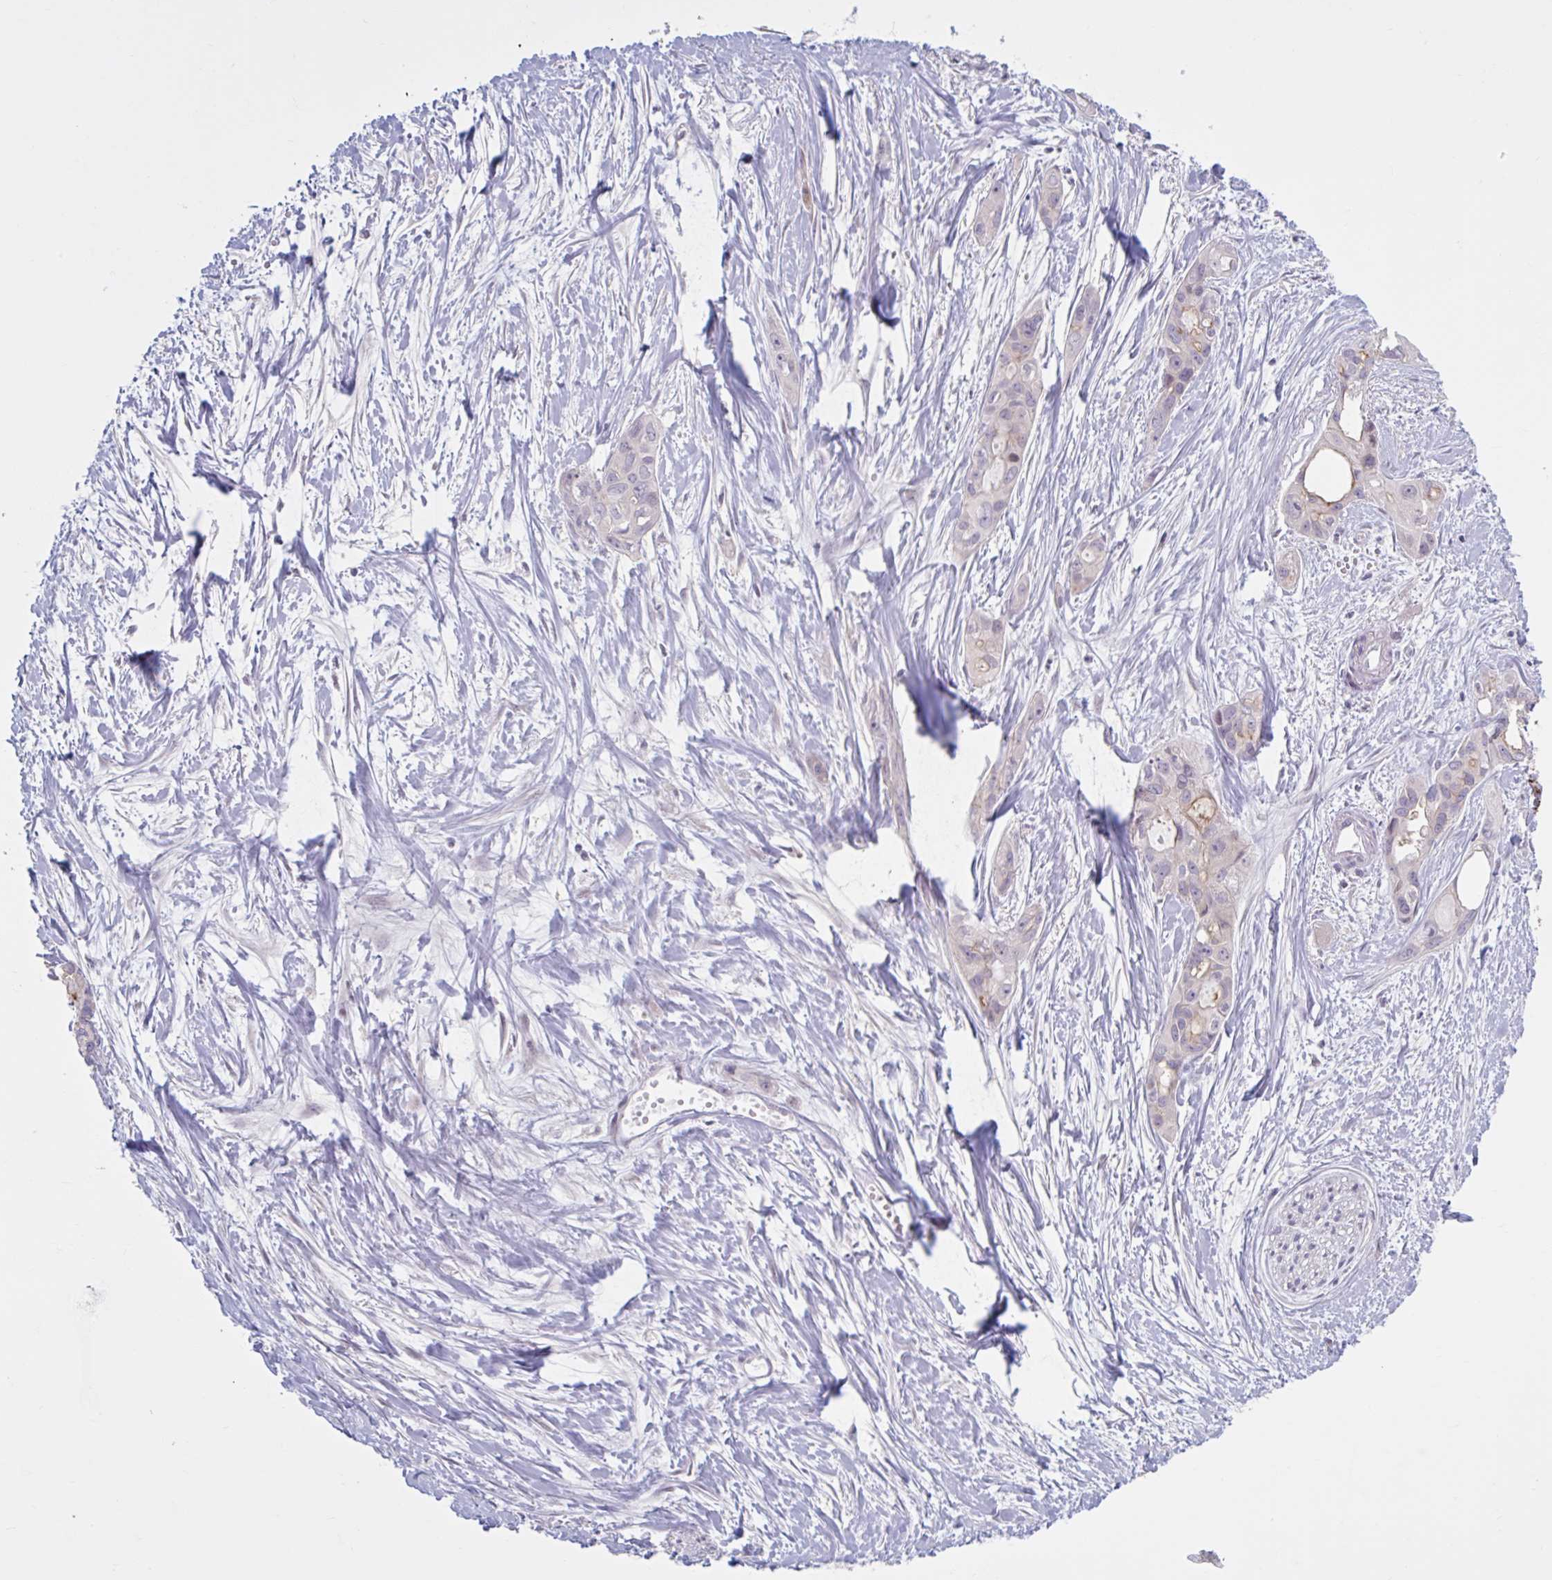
{"staining": {"intensity": "weak", "quantity": "<25%", "location": "cytoplasmic/membranous"}, "tissue": "pancreatic cancer", "cell_type": "Tumor cells", "image_type": "cancer", "snomed": [{"axis": "morphology", "description": "Adenocarcinoma, NOS"}, {"axis": "topography", "description": "Pancreas"}], "caption": "A micrograph of pancreatic cancer (adenocarcinoma) stained for a protein shows no brown staining in tumor cells.", "gene": "FAM153A", "patient": {"sex": "female", "age": 50}}